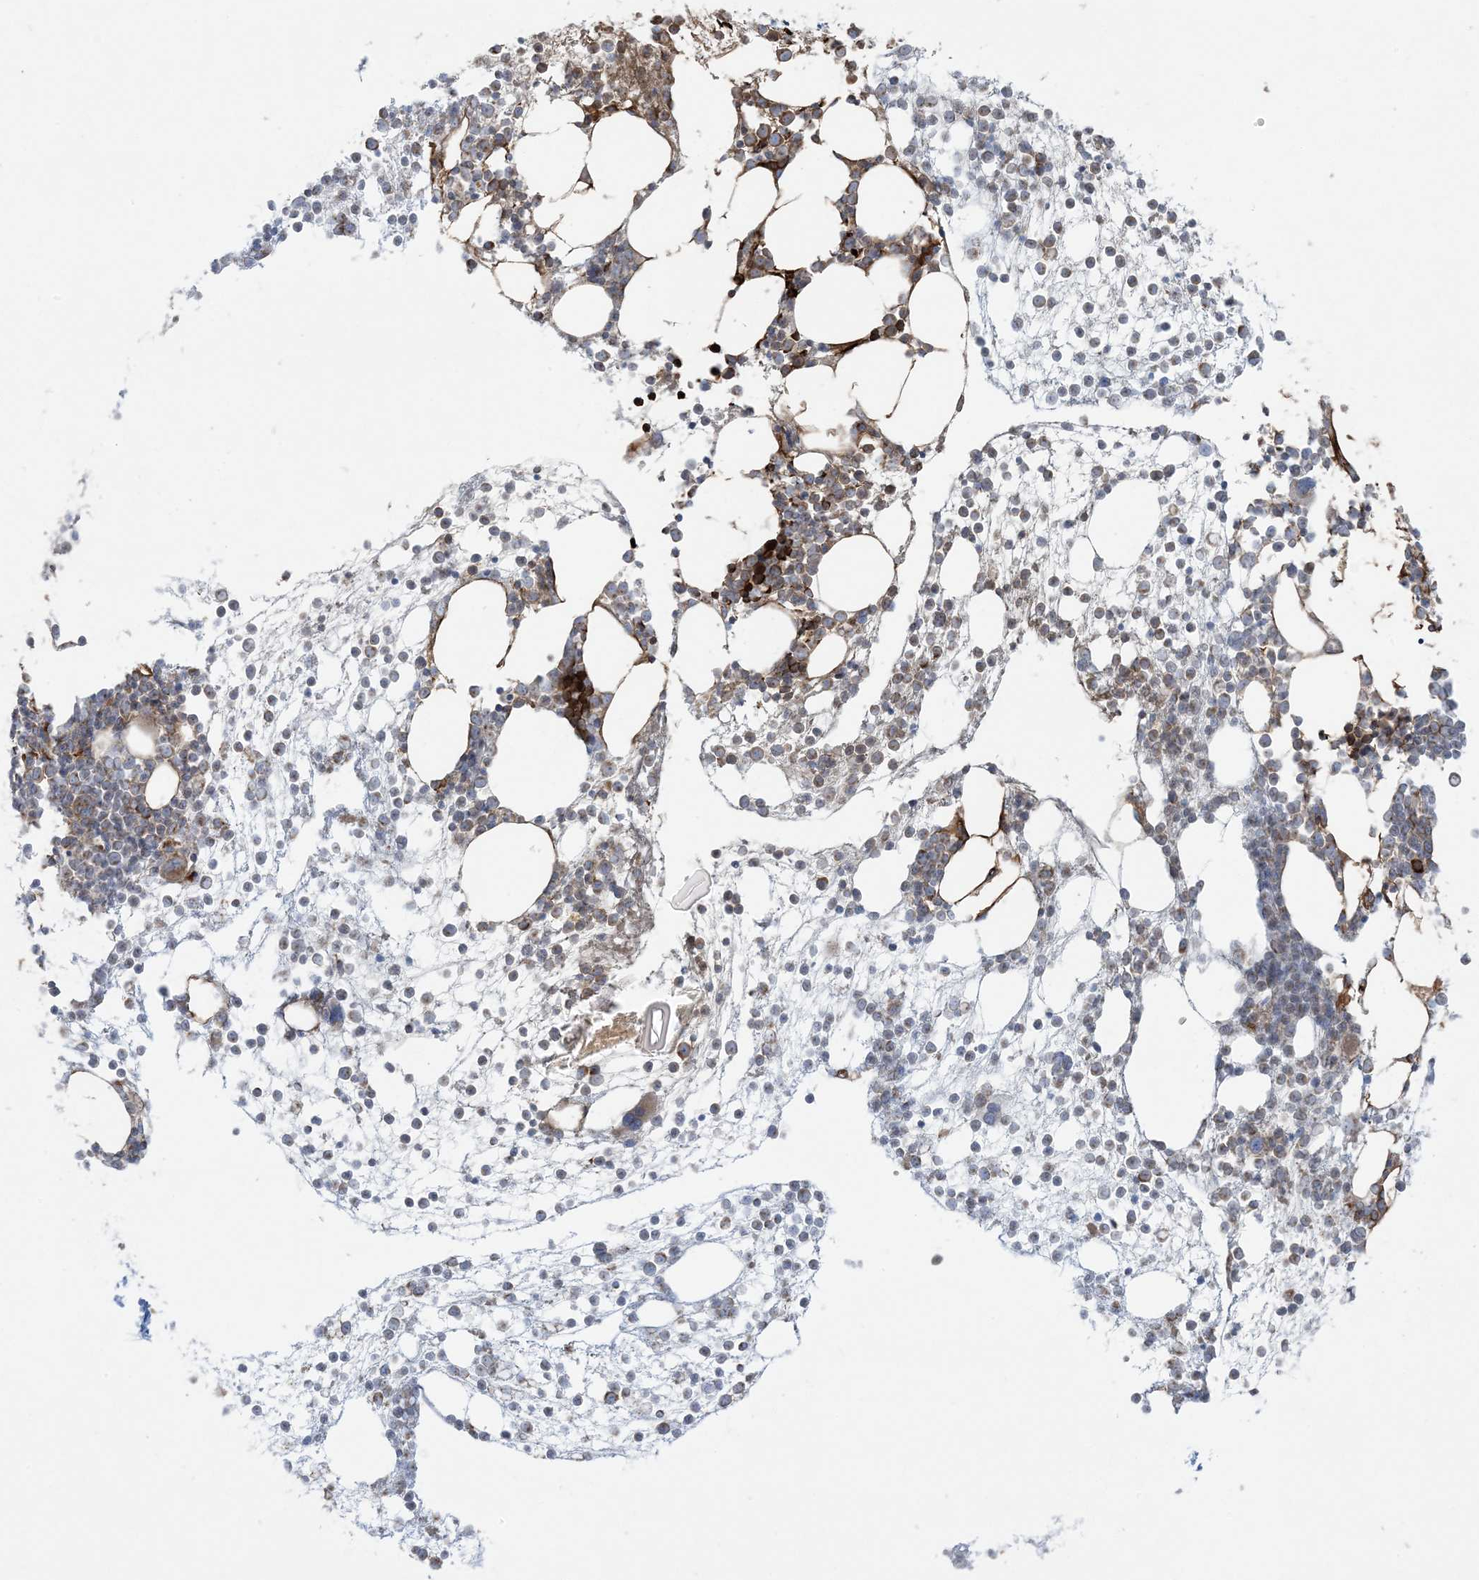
{"staining": {"intensity": "strong", "quantity": "25%-75%", "location": "cytoplasmic/membranous"}, "tissue": "bone marrow", "cell_type": "Hematopoietic cells", "image_type": "normal", "snomed": [{"axis": "morphology", "description": "Normal tissue, NOS"}, {"axis": "topography", "description": "Bone marrow"}], "caption": "Human bone marrow stained for a protein (brown) exhibits strong cytoplasmic/membranous positive staining in approximately 25%-75% of hematopoietic cells.", "gene": "PIK3R4", "patient": {"sex": "male", "age": 54}}